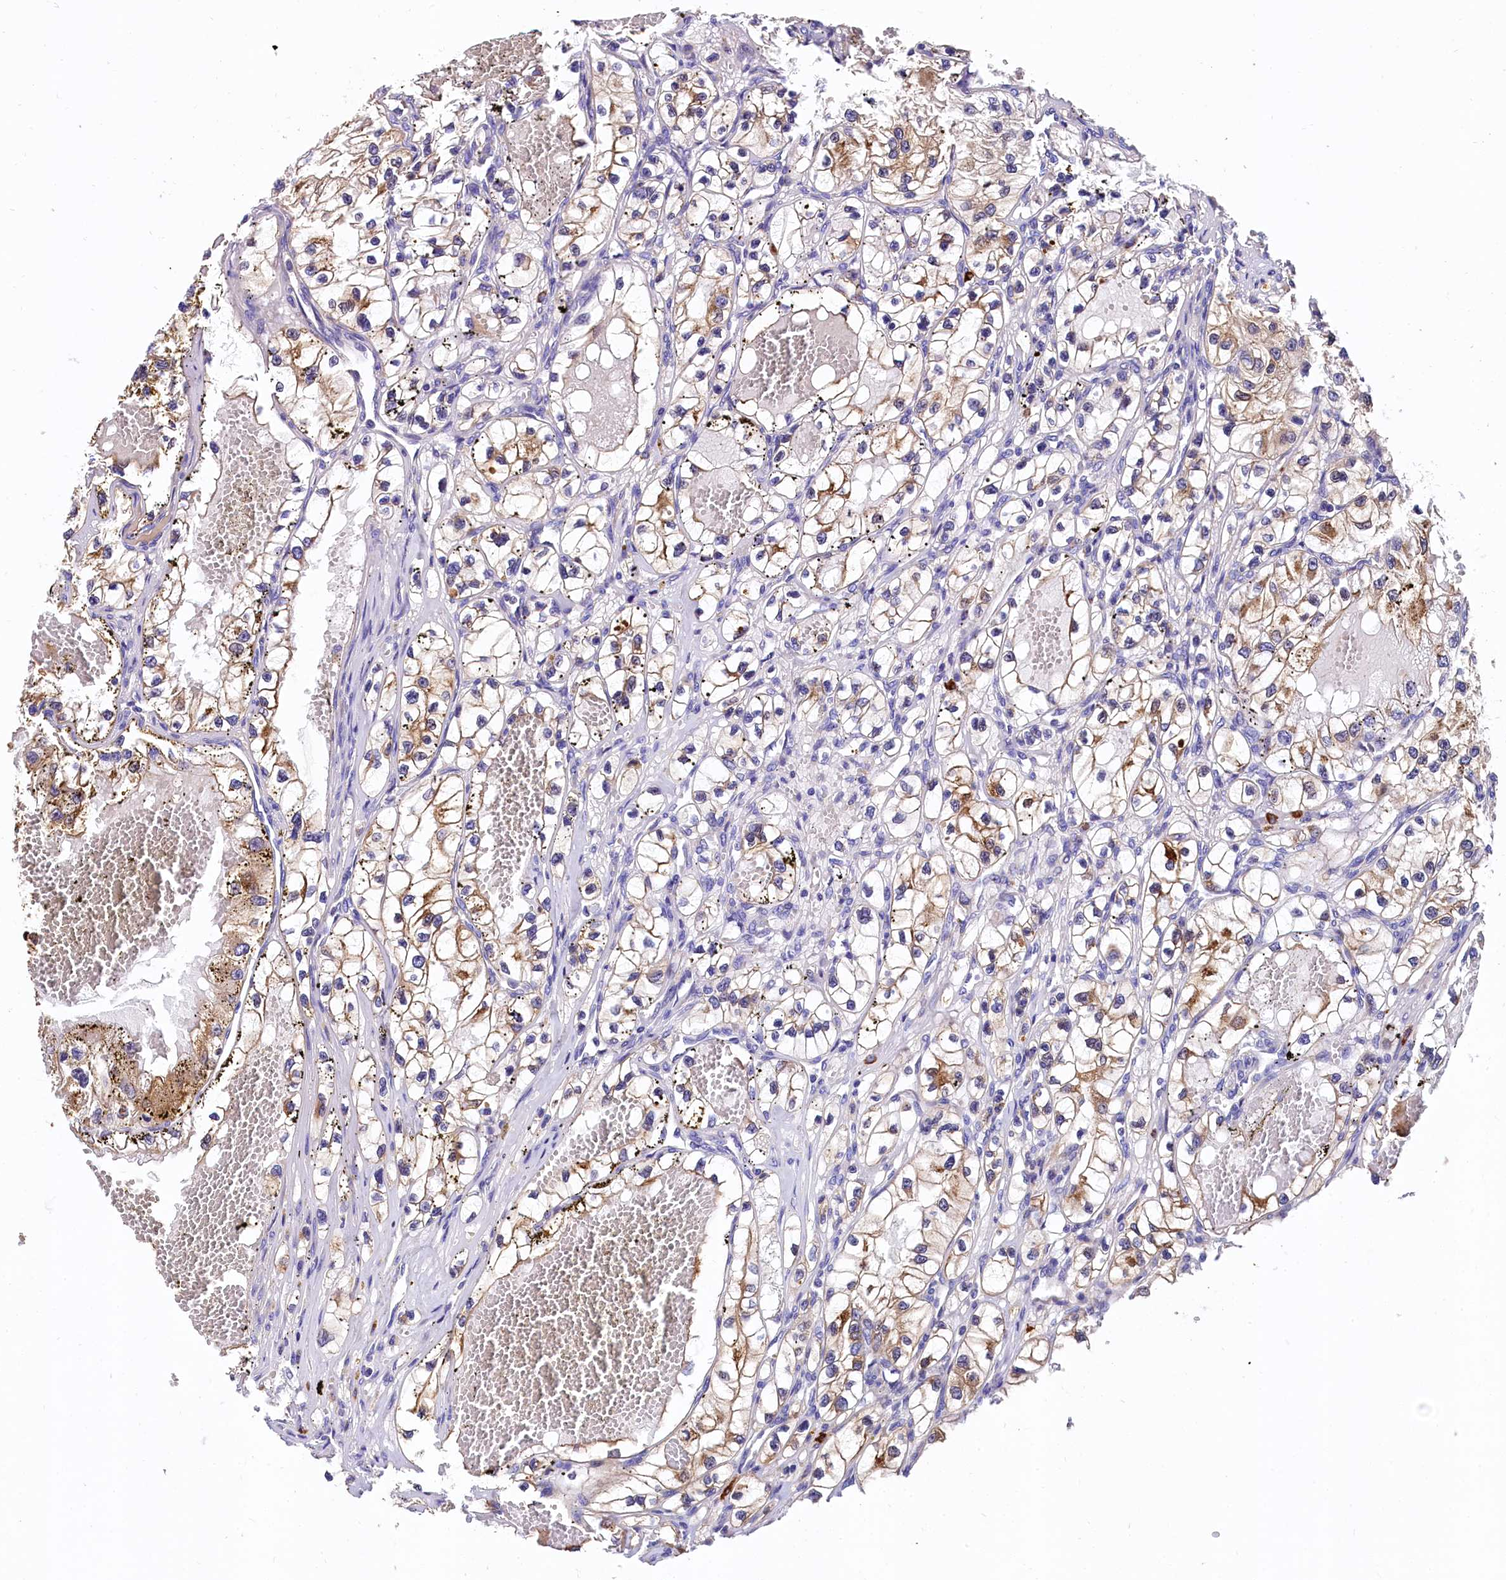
{"staining": {"intensity": "moderate", "quantity": "25%-75%", "location": "cytoplasmic/membranous"}, "tissue": "renal cancer", "cell_type": "Tumor cells", "image_type": "cancer", "snomed": [{"axis": "morphology", "description": "Adenocarcinoma, NOS"}, {"axis": "topography", "description": "Kidney"}], "caption": "Immunohistochemistry (DAB) staining of human adenocarcinoma (renal) demonstrates moderate cytoplasmic/membranous protein staining in approximately 25%-75% of tumor cells. Nuclei are stained in blue.", "gene": "EPS8L2", "patient": {"sex": "female", "age": 57}}